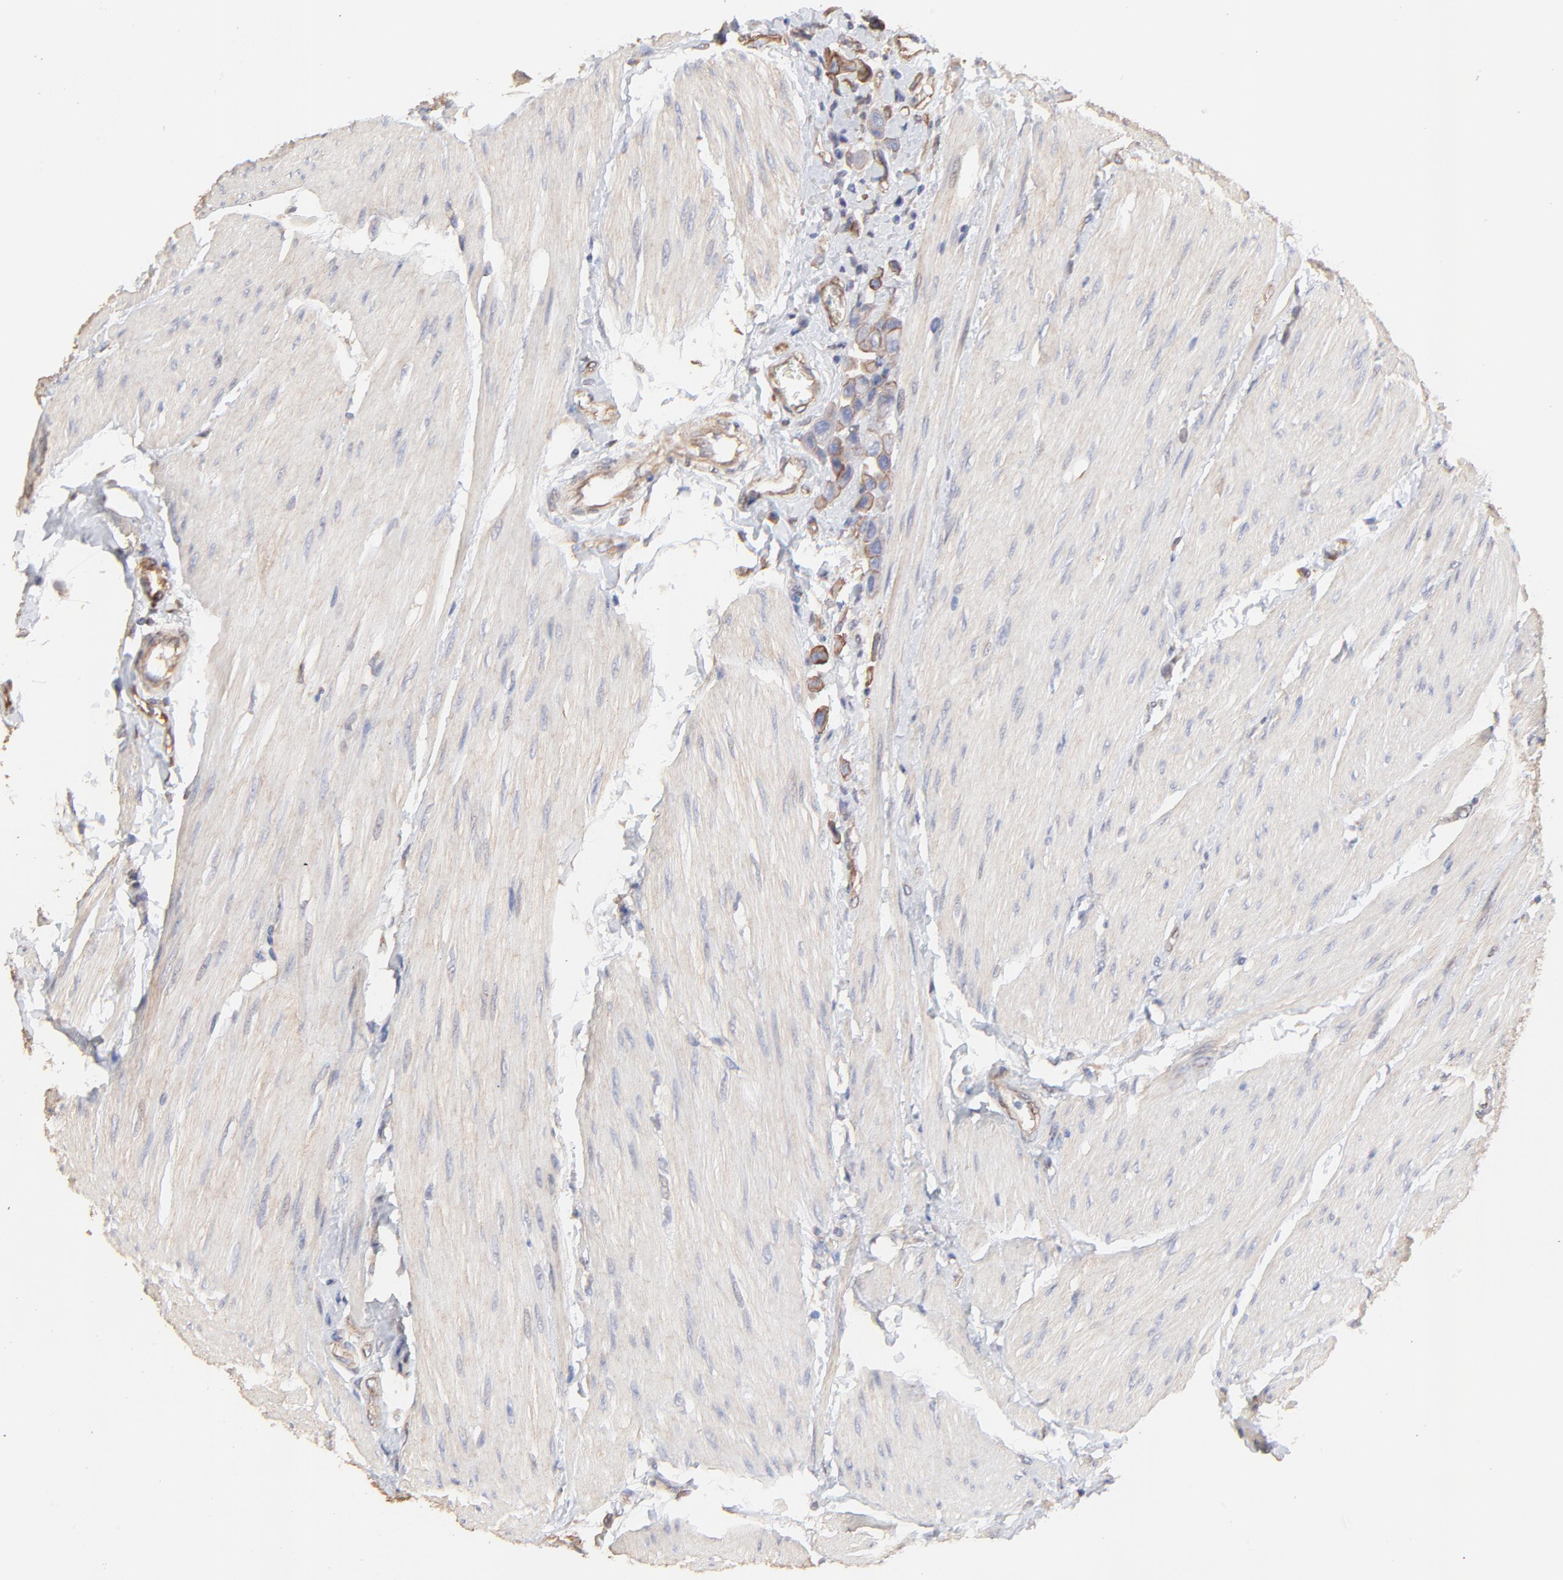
{"staining": {"intensity": "weak", "quantity": ">75%", "location": "cytoplasmic/membranous"}, "tissue": "urothelial cancer", "cell_type": "Tumor cells", "image_type": "cancer", "snomed": [{"axis": "morphology", "description": "Urothelial carcinoma, High grade"}, {"axis": "topography", "description": "Urinary bladder"}], "caption": "A micrograph of urothelial cancer stained for a protein exhibits weak cytoplasmic/membranous brown staining in tumor cells.", "gene": "LRCH2", "patient": {"sex": "male", "age": 50}}